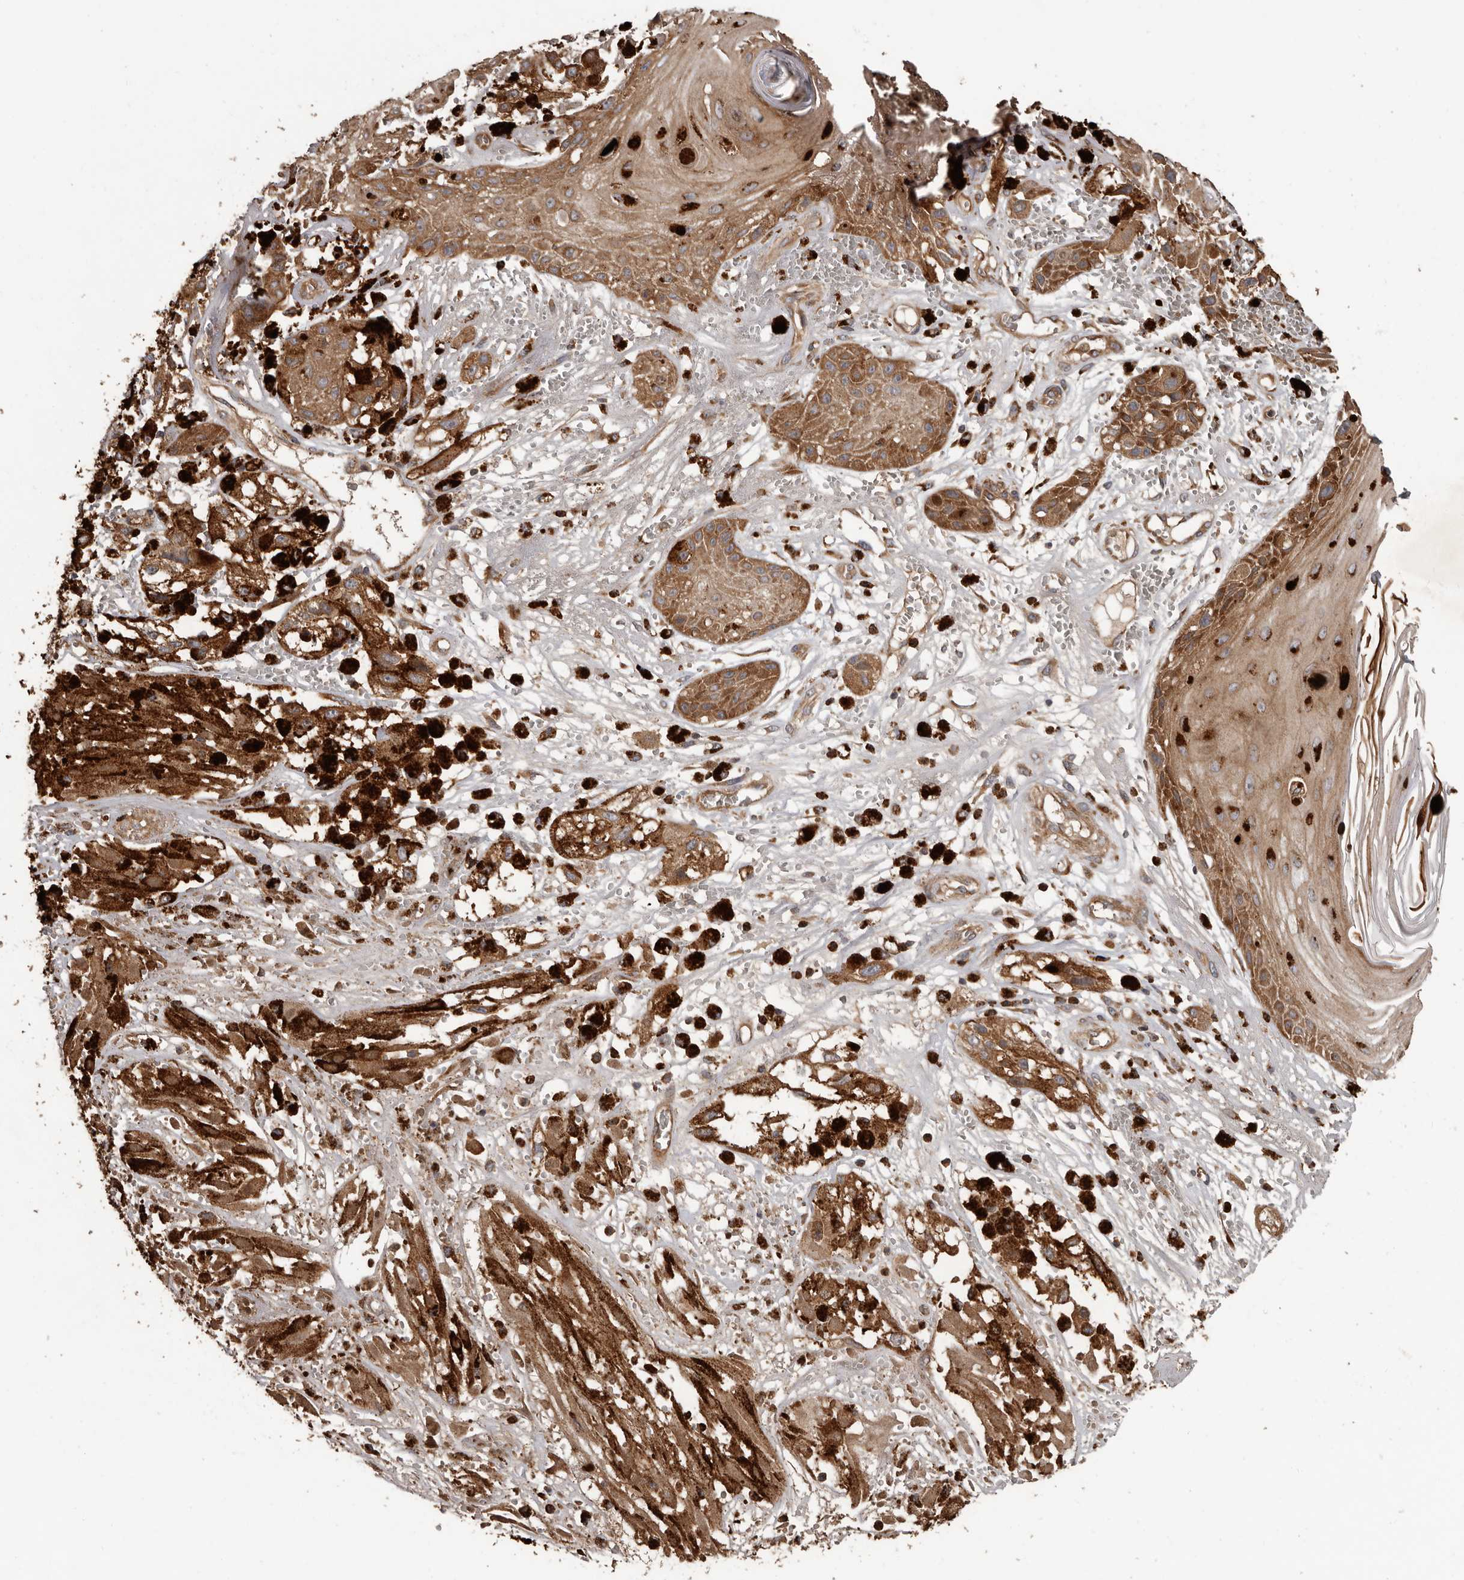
{"staining": {"intensity": "moderate", "quantity": ">75%", "location": "cytoplasmic/membranous"}, "tissue": "melanoma", "cell_type": "Tumor cells", "image_type": "cancer", "snomed": [{"axis": "morphology", "description": "Malignant melanoma, NOS"}, {"axis": "topography", "description": "Skin"}], "caption": "Tumor cells show medium levels of moderate cytoplasmic/membranous staining in approximately >75% of cells in human malignant melanoma.", "gene": "ARHGEF5", "patient": {"sex": "male", "age": 88}}